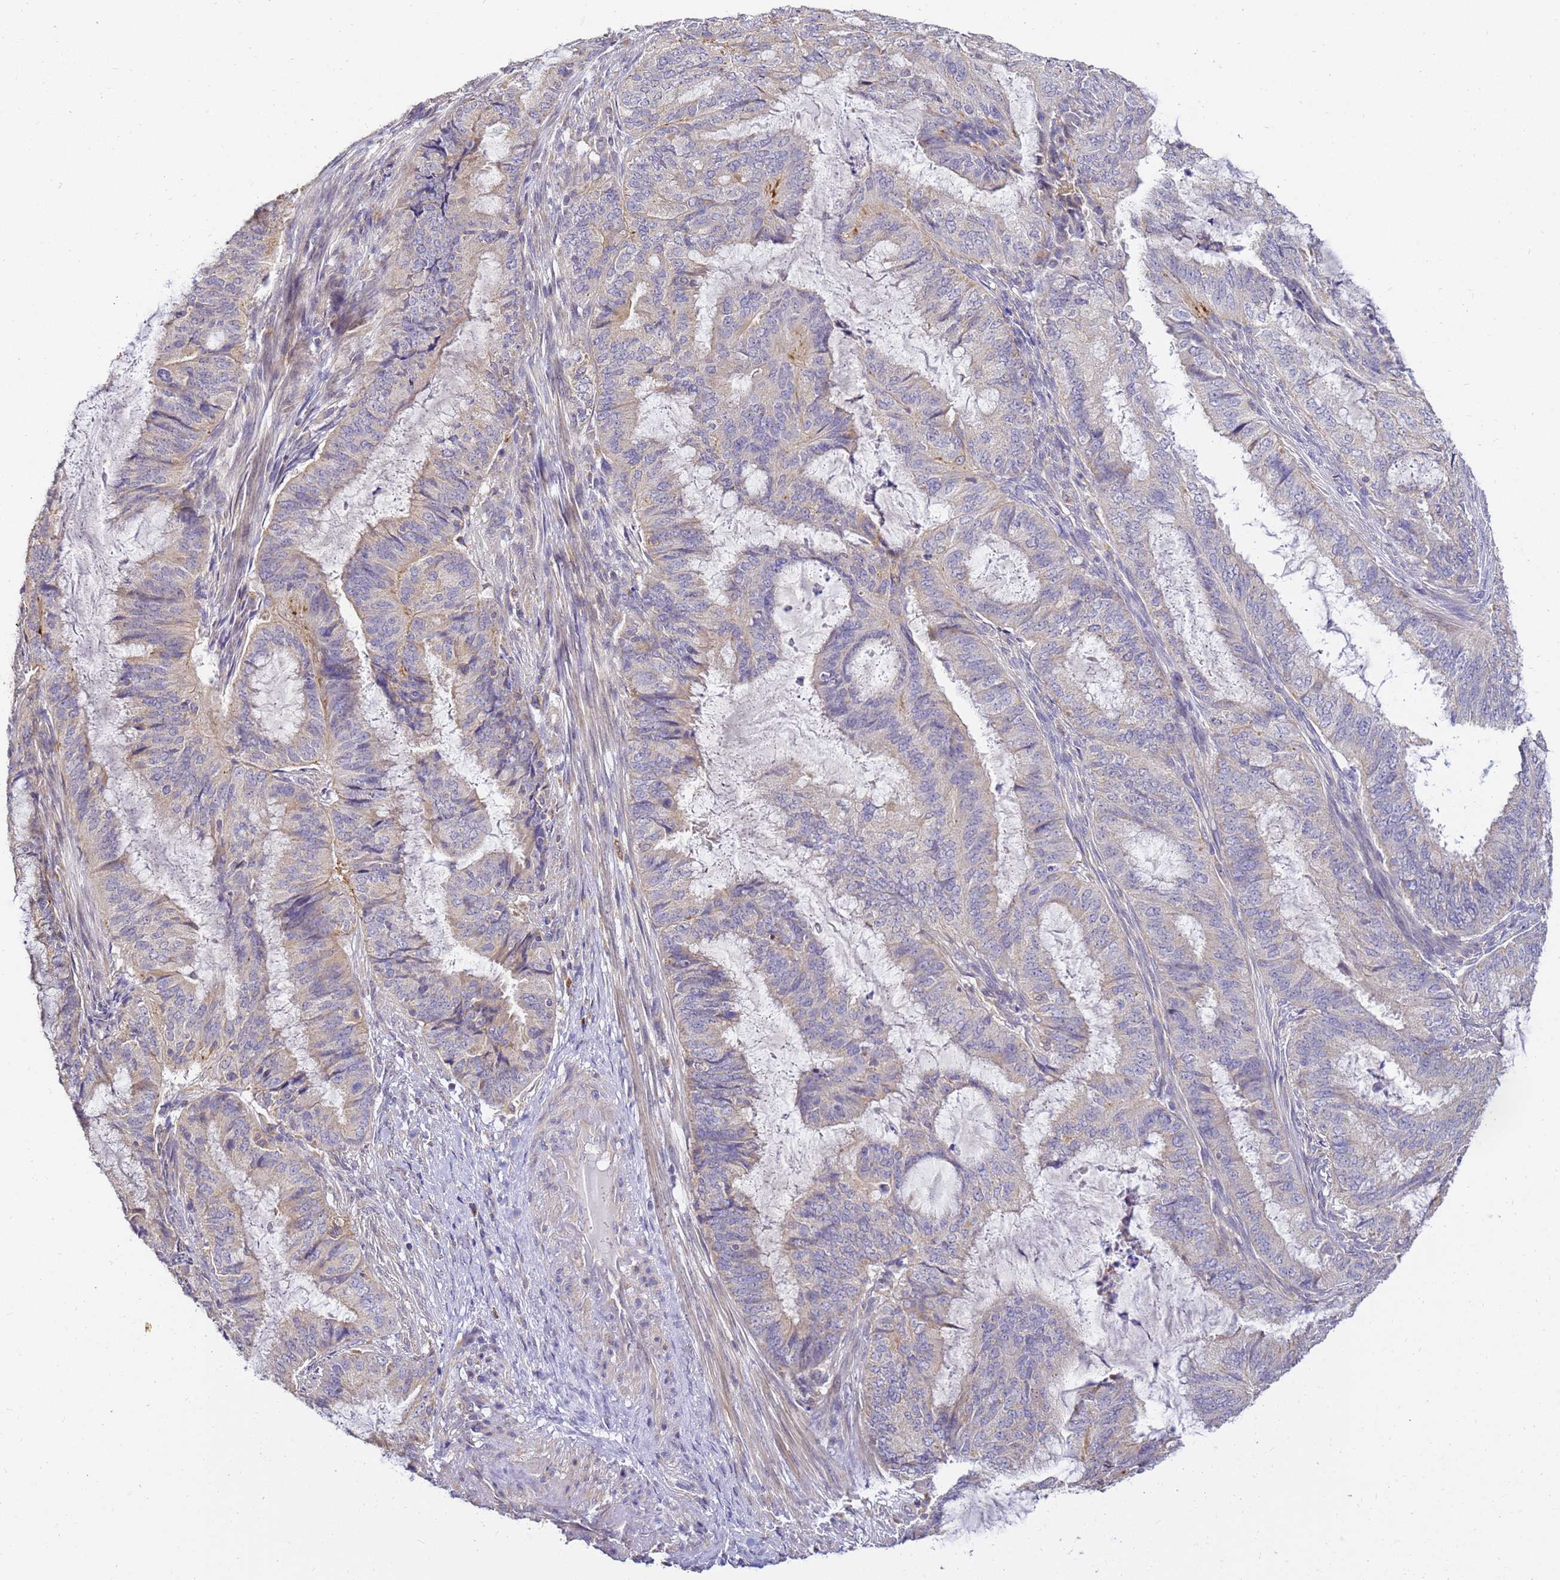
{"staining": {"intensity": "moderate", "quantity": "<25%", "location": "cytoplasmic/membranous"}, "tissue": "endometrial cancer", "cell_type": "Tumor cells", "image_type": "cancer", "snomed": [{"axis": "morphology", "description": "Adenocarcinoma, NOS"}, {"axis": "topography", "description": "Endometrium"}], "caption": "Endometrial adenocarcinoma stained with DAB (3,3'-diaminobenzidine) immunohistochemistry shows low levels of moderate cytoplasmic/membranous expression in approximately <25% of tumor cells.", "gene": "ARL8B", "patient": {"sex": "female", "age": 51}}